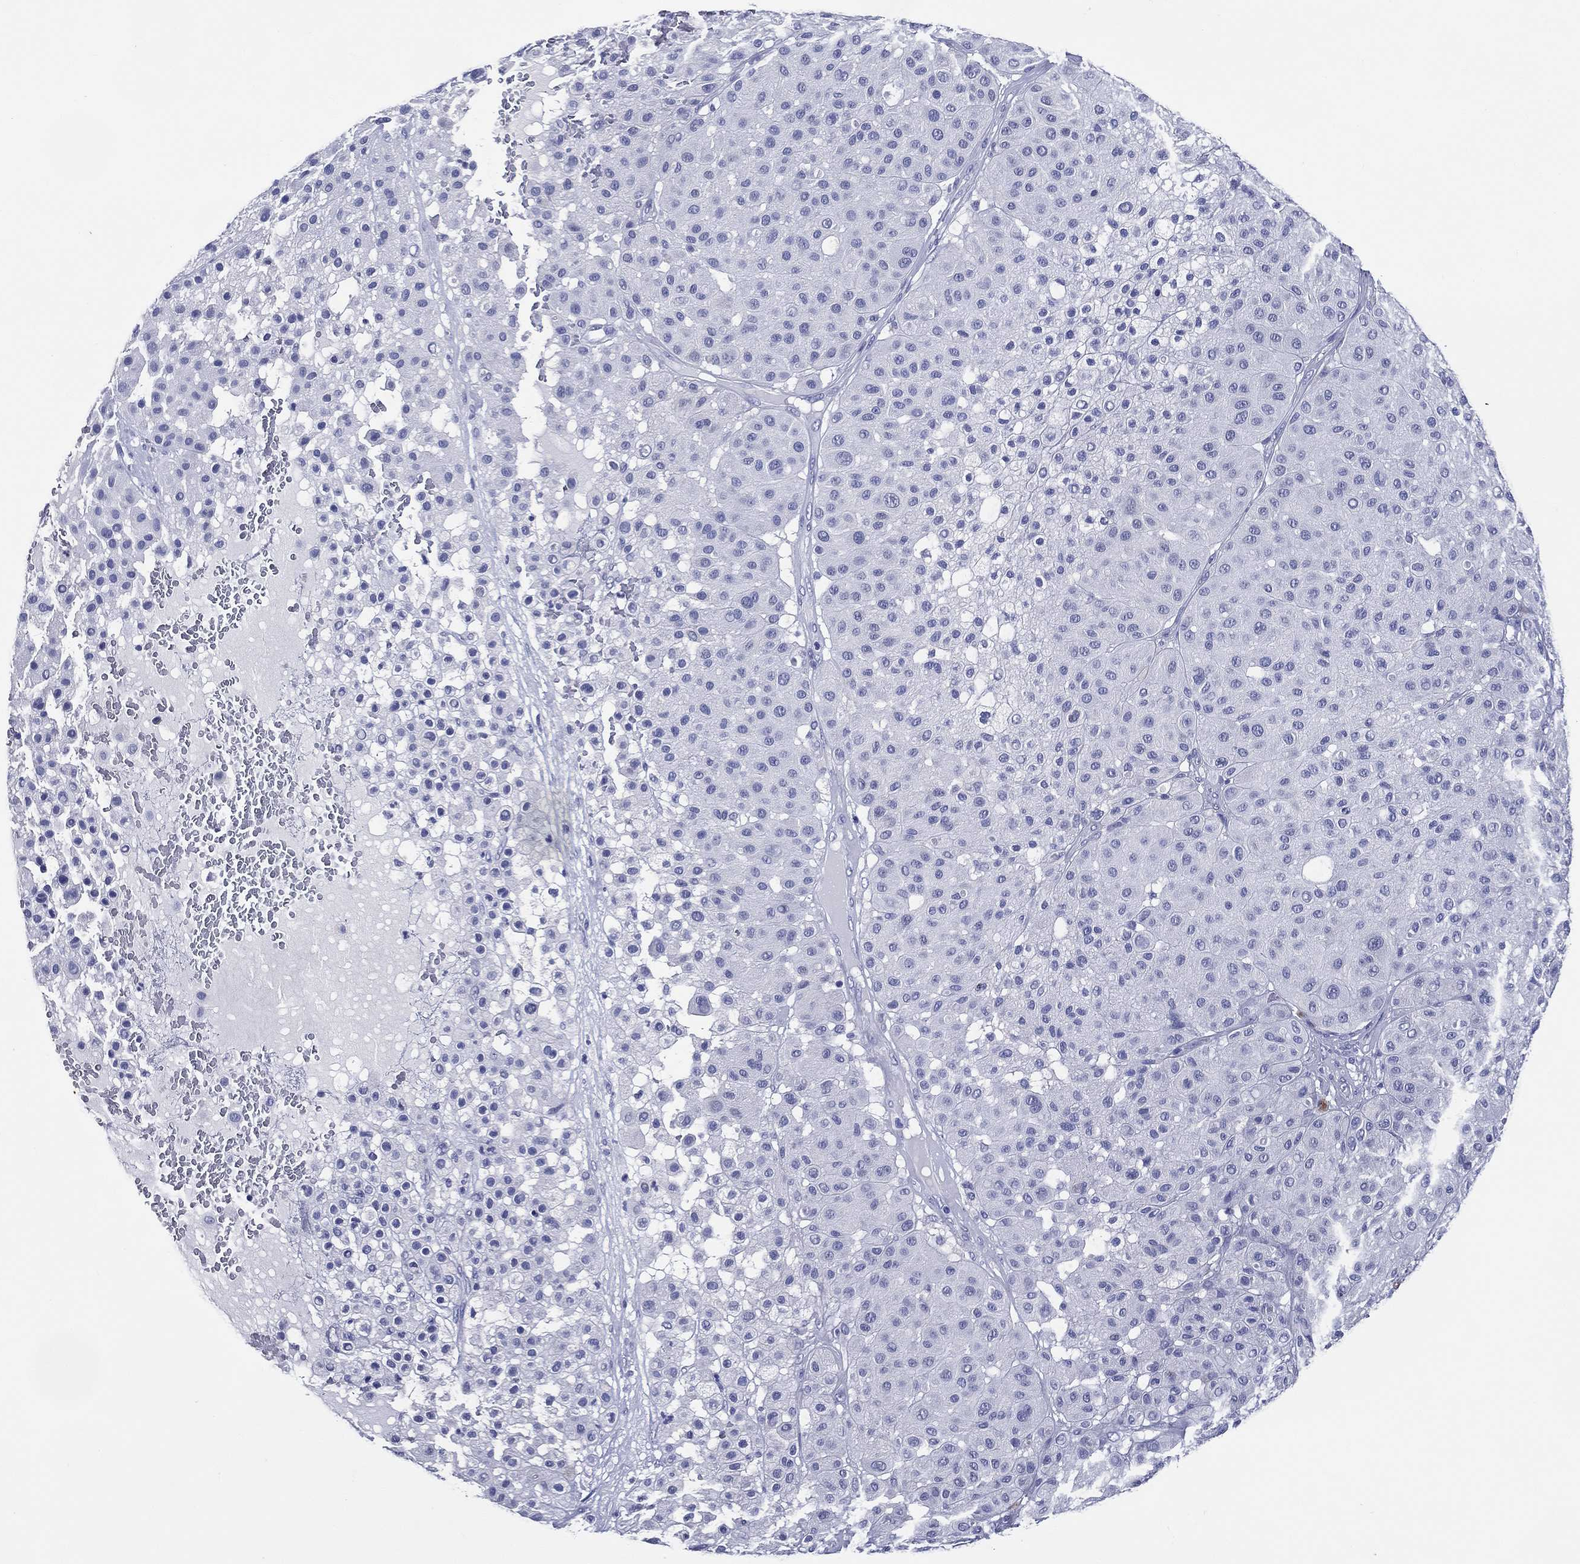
{"staining": {"intensity": "negative", "quantity": "none", "location": "none"}, "tissue": "melanoma", "cell_type": "Tumor cells", "image_type": "cancer", "snomed": [{"axis": "morphology", "description": "Malignant melanoma, Metastatic site"}, {"axis": "topography", "description": "Smooth muscle"}], "caption": "A high-resolution image shows immunohistochemistry (IHC) staining of malignant melanoma (metastatic site), which shows no significant staining in tumor cells. (DAB (3,3'-diaminobenzidine) immunohistochemistry with hematoxylin counter stain).", "gene": "ACE2", "patient": {"sex": "male", "age": 41}}